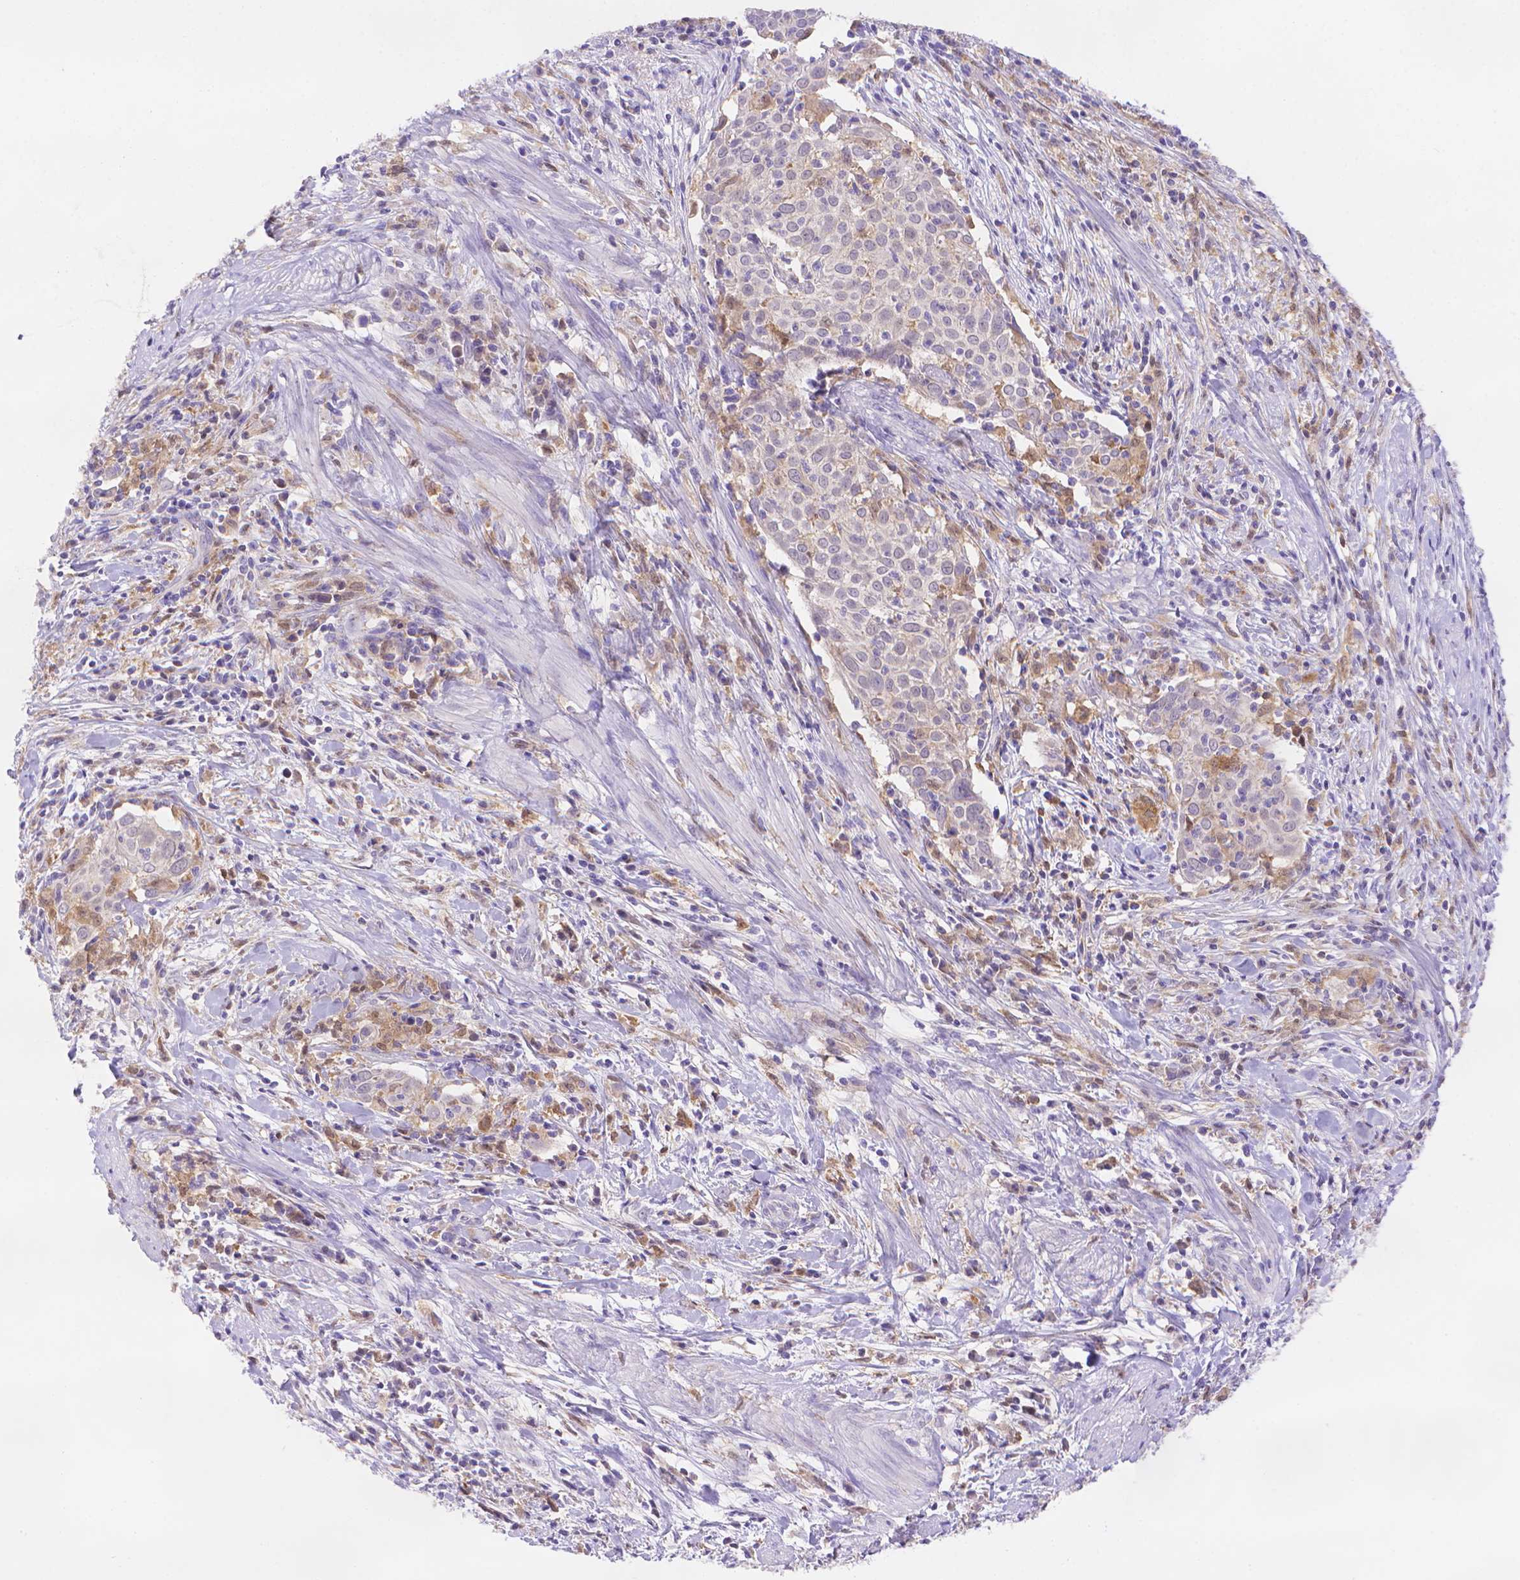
{"staining": {"intensity": "negative", "quantity": "none", "location": "none"}, "tissue": "cervical cancer", "cell_type": "Tumor cells", "image_type": "cancer", "snomed": [{"axis": "morphology", "description": "Squamous cell carcinoma, NOS"}, {"axis": "topography", "description": "Cervix"}], "caption": "This is a micrograph of immunohistochemistry (IHC) staining of cervical cancer, which shows no expression in tumor cells.", "gene": "FGD2", "patient": {"sex": "female", "age": 39}}